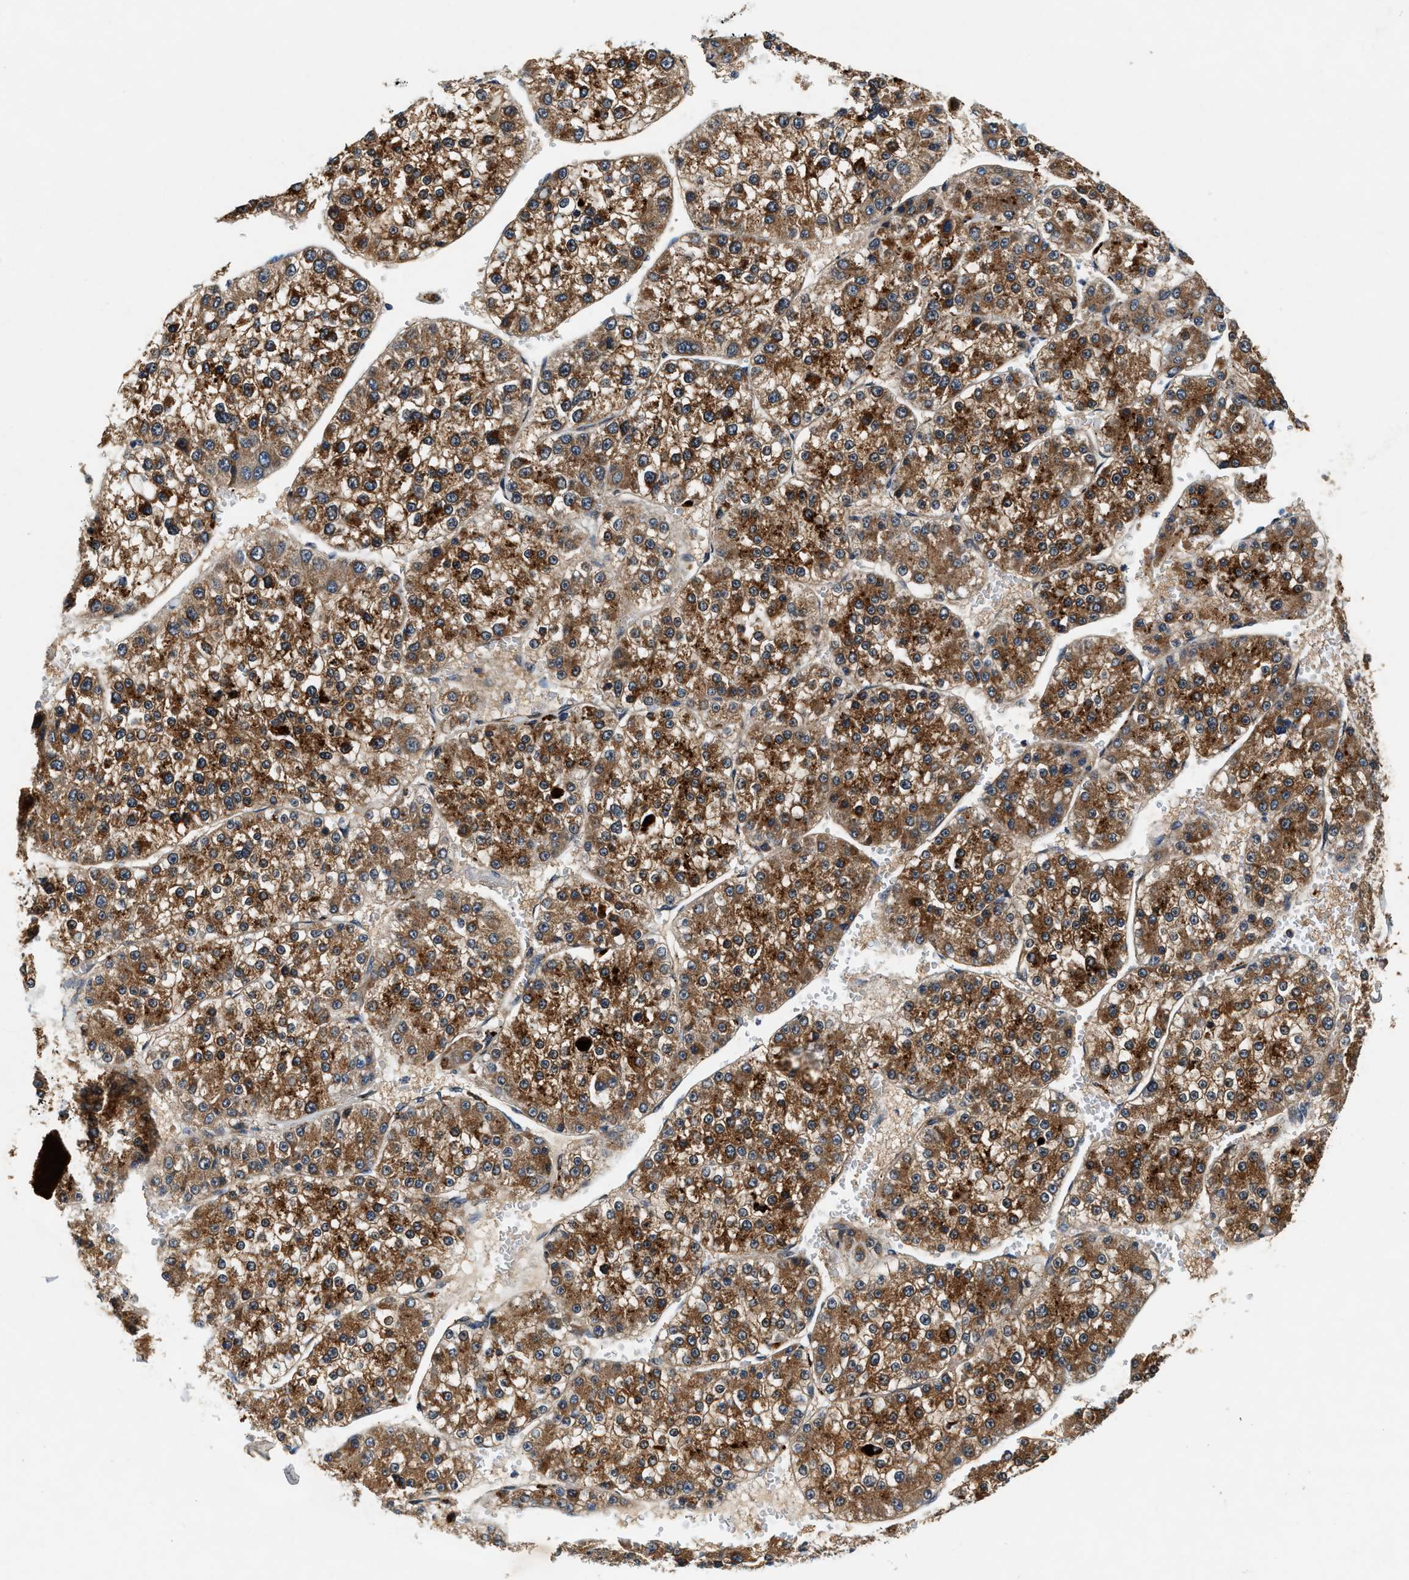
{"staining": {"intensity": "strong", "quantity": ">75%", "location": "cytoplasmic/membranous"}, "tissue": "liver cancer", "cell_type": "Tumor cells", "image_type": "cancer", "snomed": [{"axis": "morphology", "description": "Carcinoma, Hepatocellular, NOS"}, {"axis": "topography", "description": "Liver"}], "caption": "Protein staining reveals strong cytoplasmic/membranous staining in about >75% of tumor cells in liver hepatocellular carcinoma.", "gene": "DUSP10", "patient": {"sex": "female", "age": 73}}